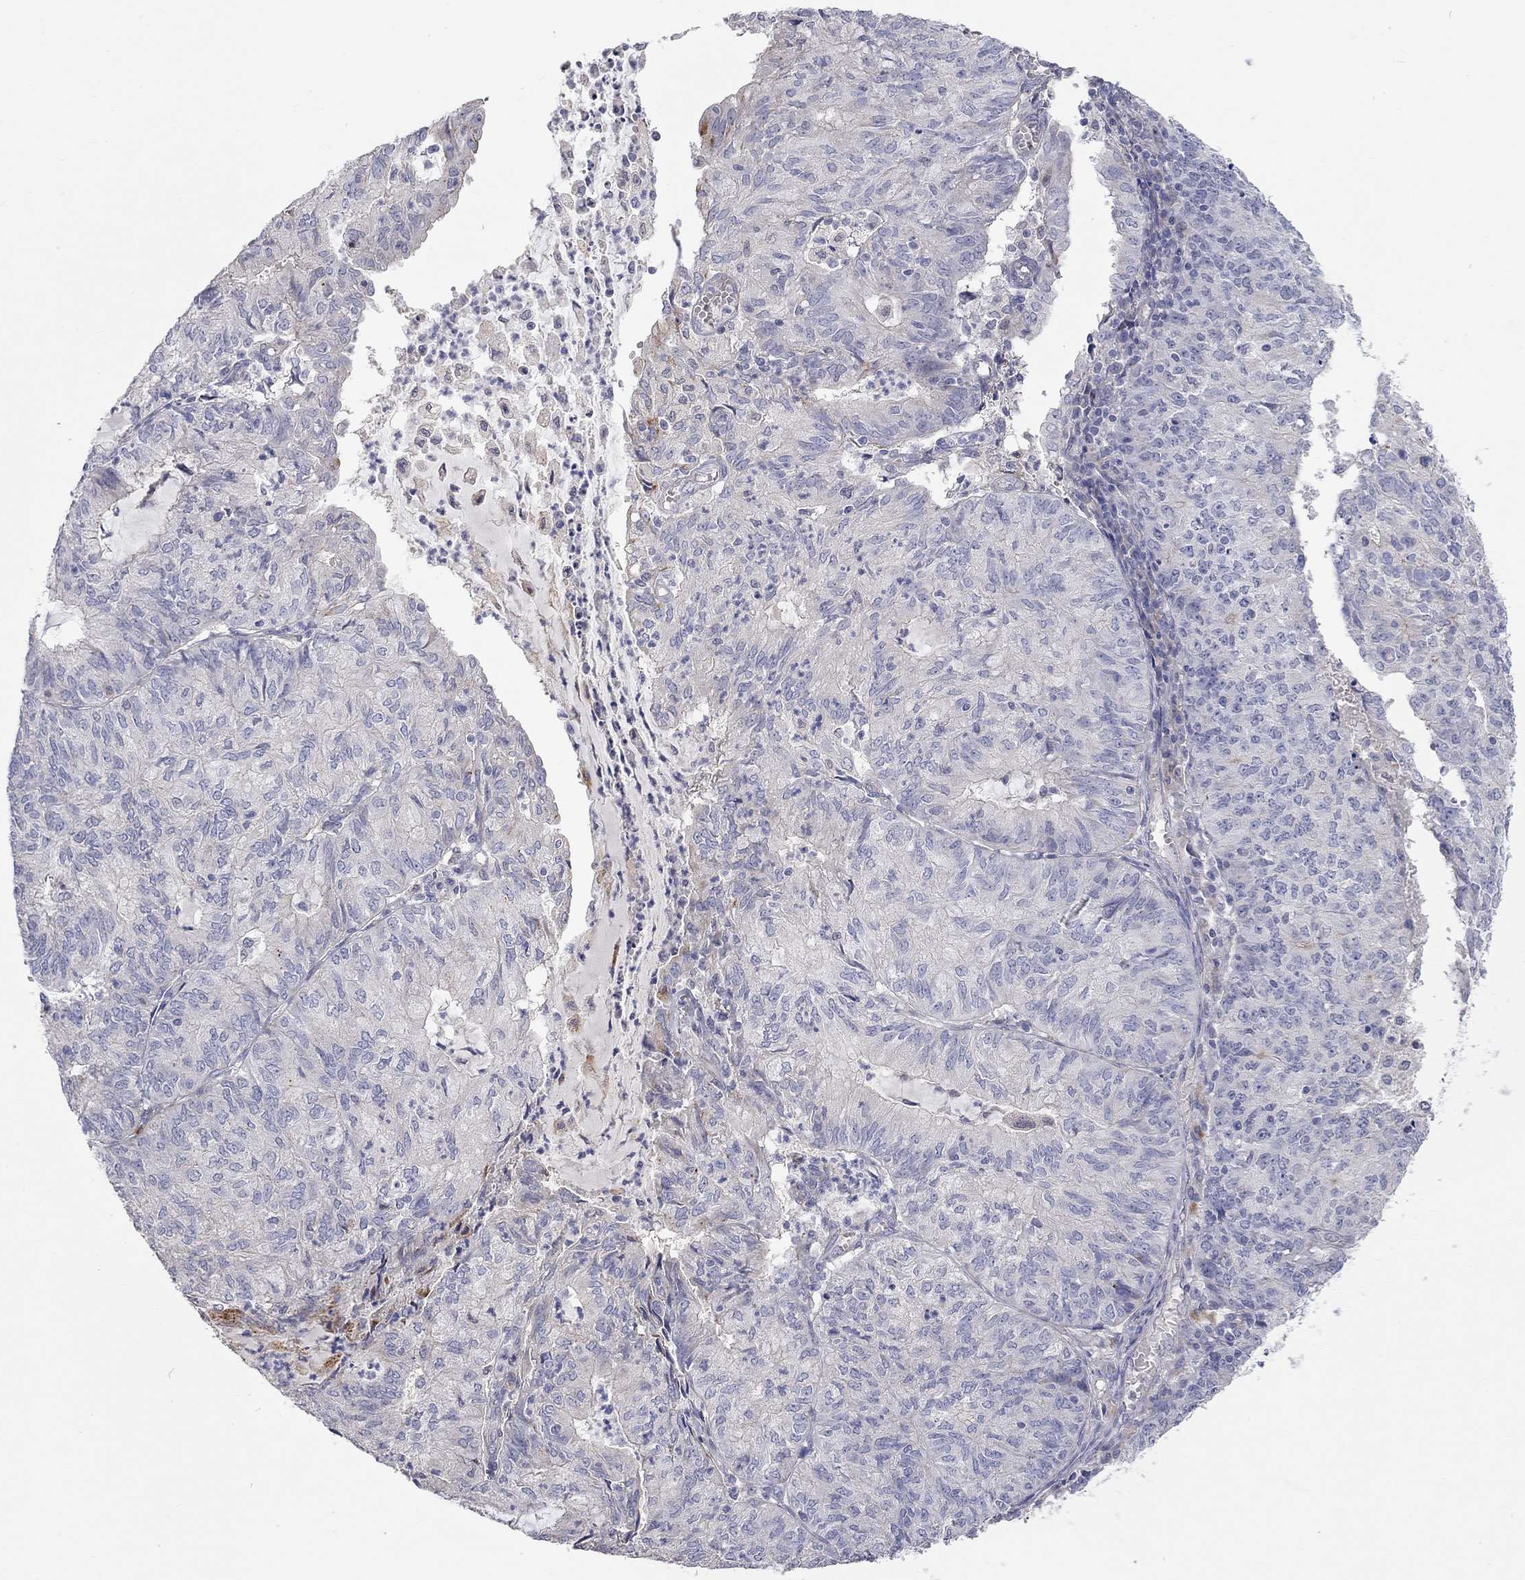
{"staining": {"intensity": "negative", "quantity": "none", "location": "none"}, "tissue": "endometrial cancer", "cell_type": "Tumor cells", "image_type": "cancer", "snomed": [{"axis": "morphology", "description": "Adenocarcinoma, NOS"}, {"axis": "topography", "description": "Endometrium"}], "caption": "The immunohistochemistry (IHC) histopathology image has no significant expression in tumor cells of adenocarcinoma (endometrial) tissue.", "gene": "PAPSS2", "patient": {"sex": "female", "age": 82}}